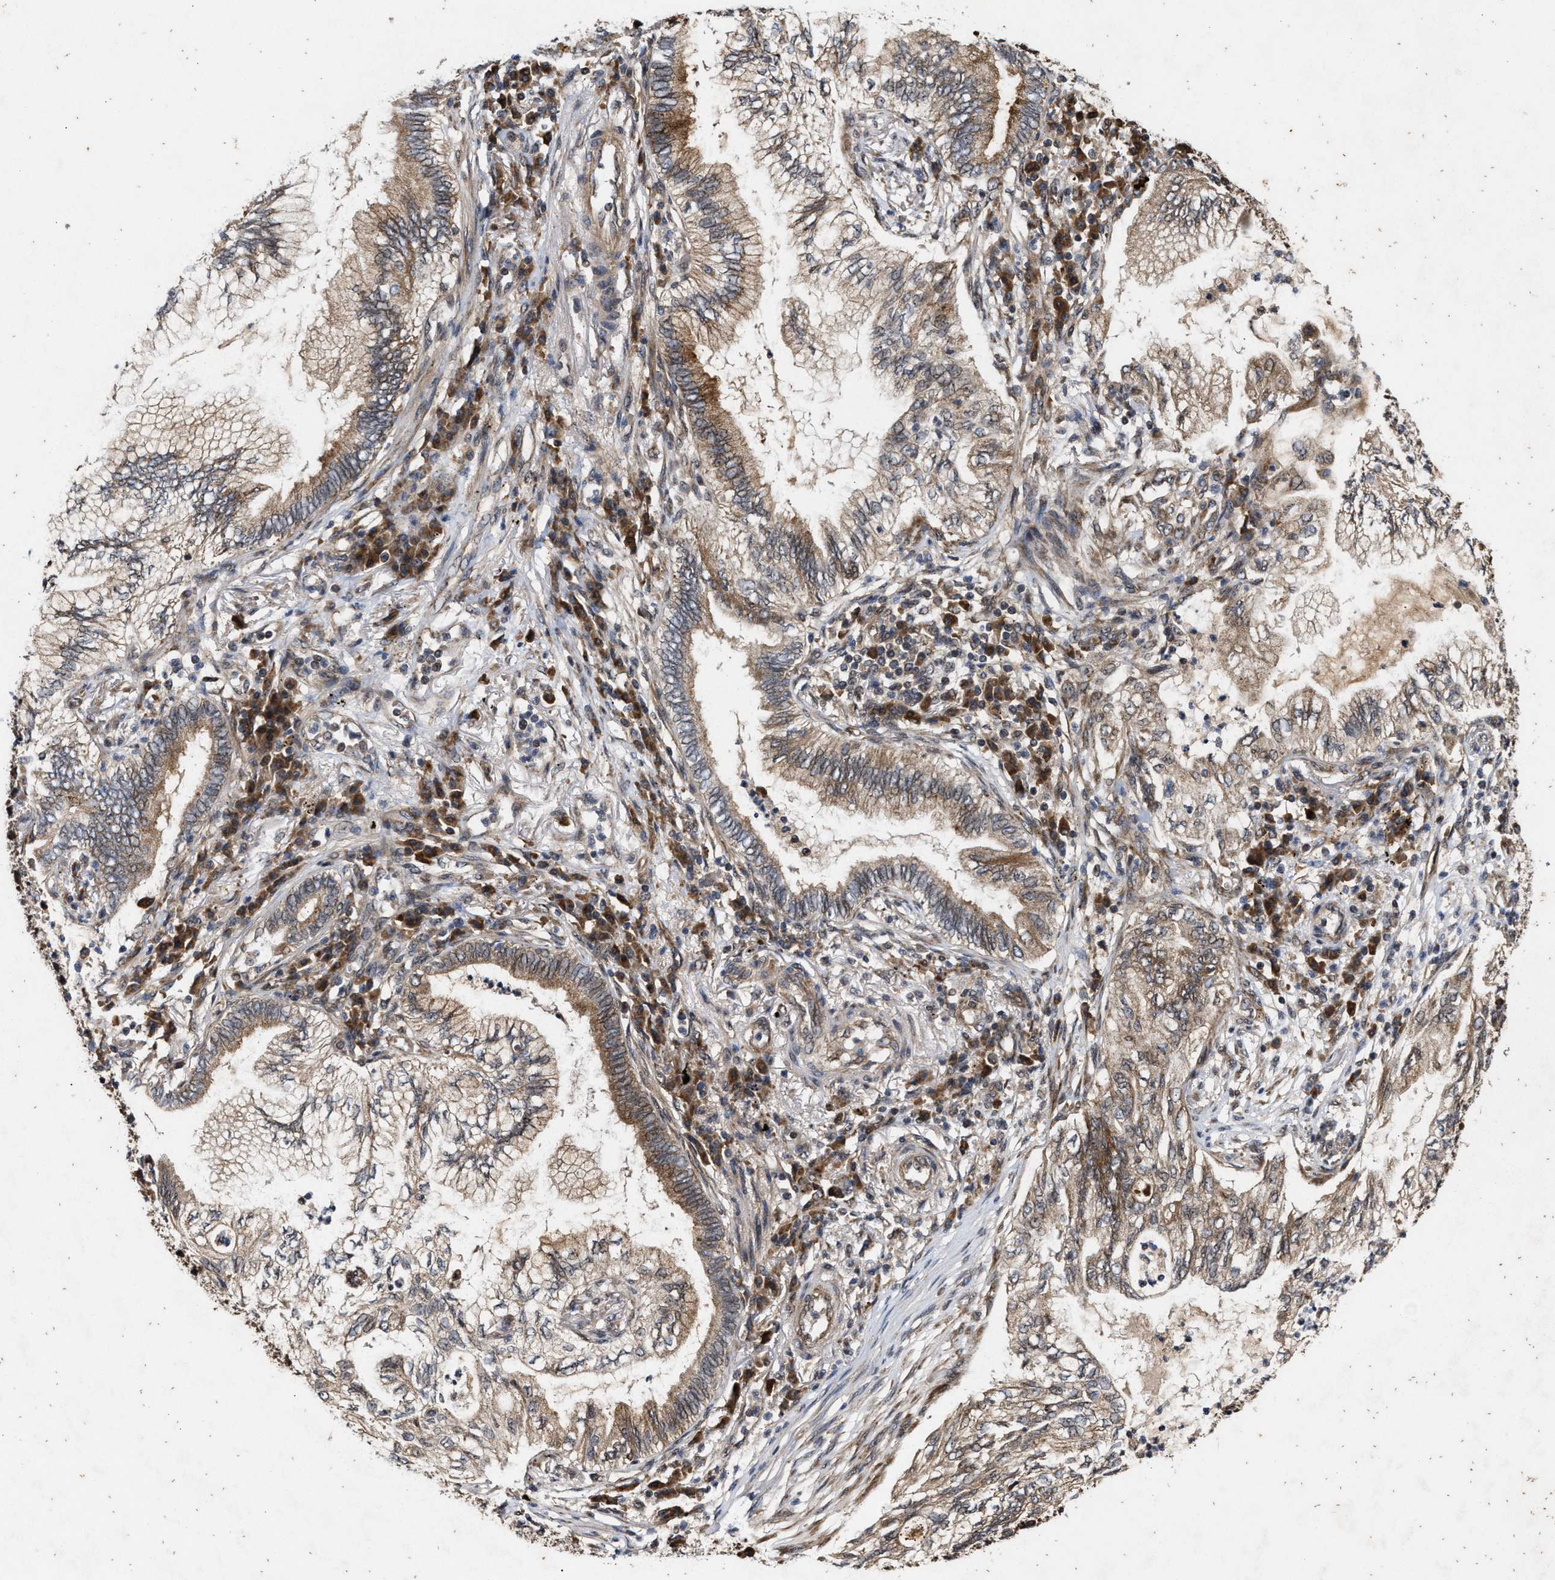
{"staining": {"intensity": "moderate", "quantity": ">75%", "location": "cytoplasmic/membranous"}, "tissue": "lung cancer", "cell_type": "Tumor cells", "image_type": "cancer", "snomed": [{"axis": "morphology", "description": "Normal tissue, NOS"}, {"axis": "morphology", "description": "Adenocarcinoma, NOS"}, {"axis": "topography", "description": "Bronchus"}, {"axis": "topography", "description": "Lung"}], "caption": "The histopathology image displays a brown stain indicating the presence of a protein in the cytoplasmic/membranous of tumor cells in adenocarcinoma (lung).", "gene": "CFLAR", "patient": {"sex": "female", "age": 70}}